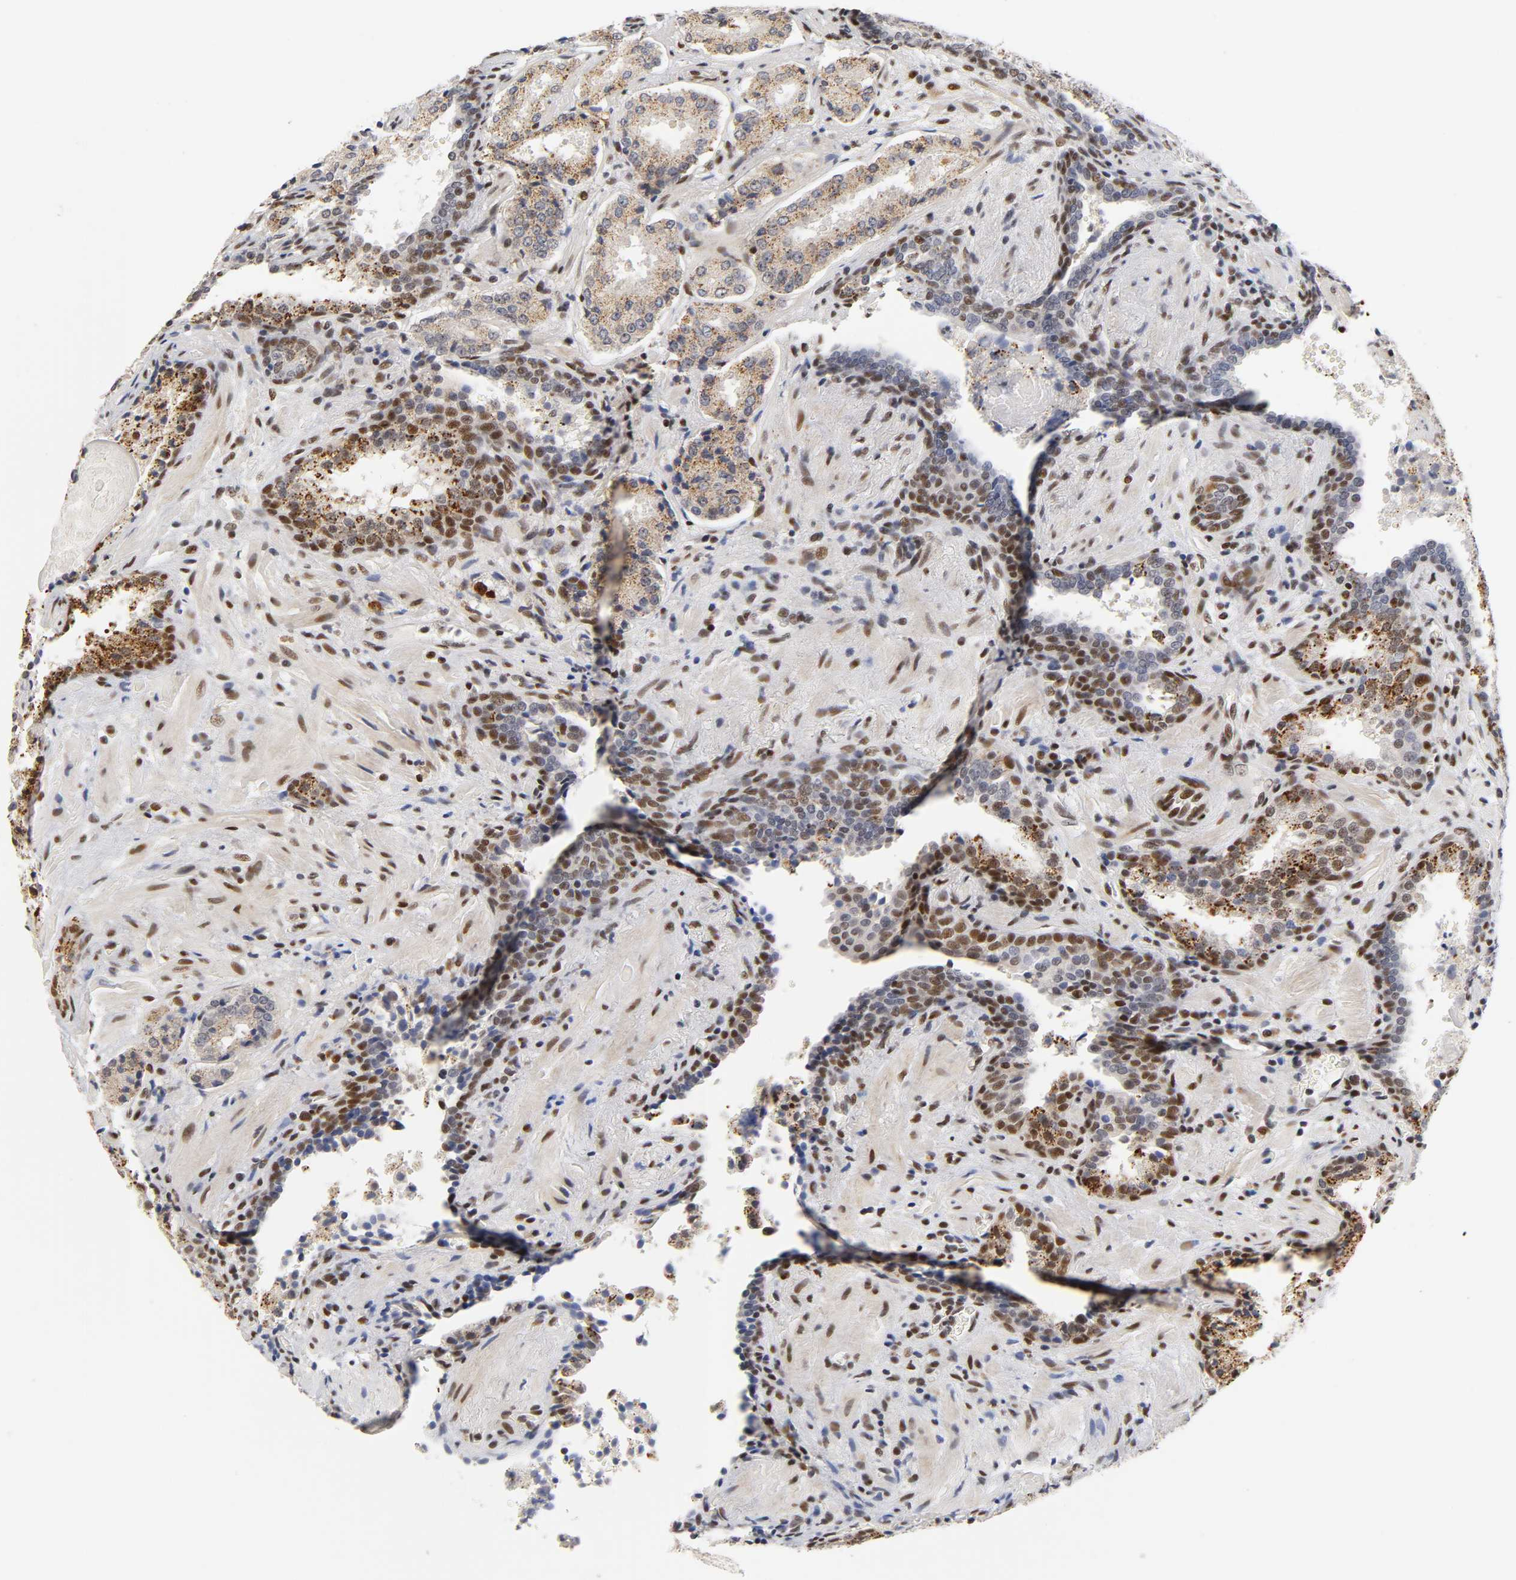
{"staining": {"intensity": "moderate", "quantity": "25%-75%", "location": "cytoplasmic/membranous"}, "tissue": "prostate cancer", "cell_type": "Tumor cells", "image_type": "cancer", "snomed": [{"axis": "morphology", "description": "Adenocarcinoma, High grade"}, {"axis": "topography", "description": "Prostate"}], "caption": "A micrograph showing moderate cytoplasmic/membranous staining in about 25%-75% of tumor cells in prostate cancer, as visualized by brown immunohistochemical staining.", "gene": "NR3C1", "patient": {"sex": "male", "age": 58}}